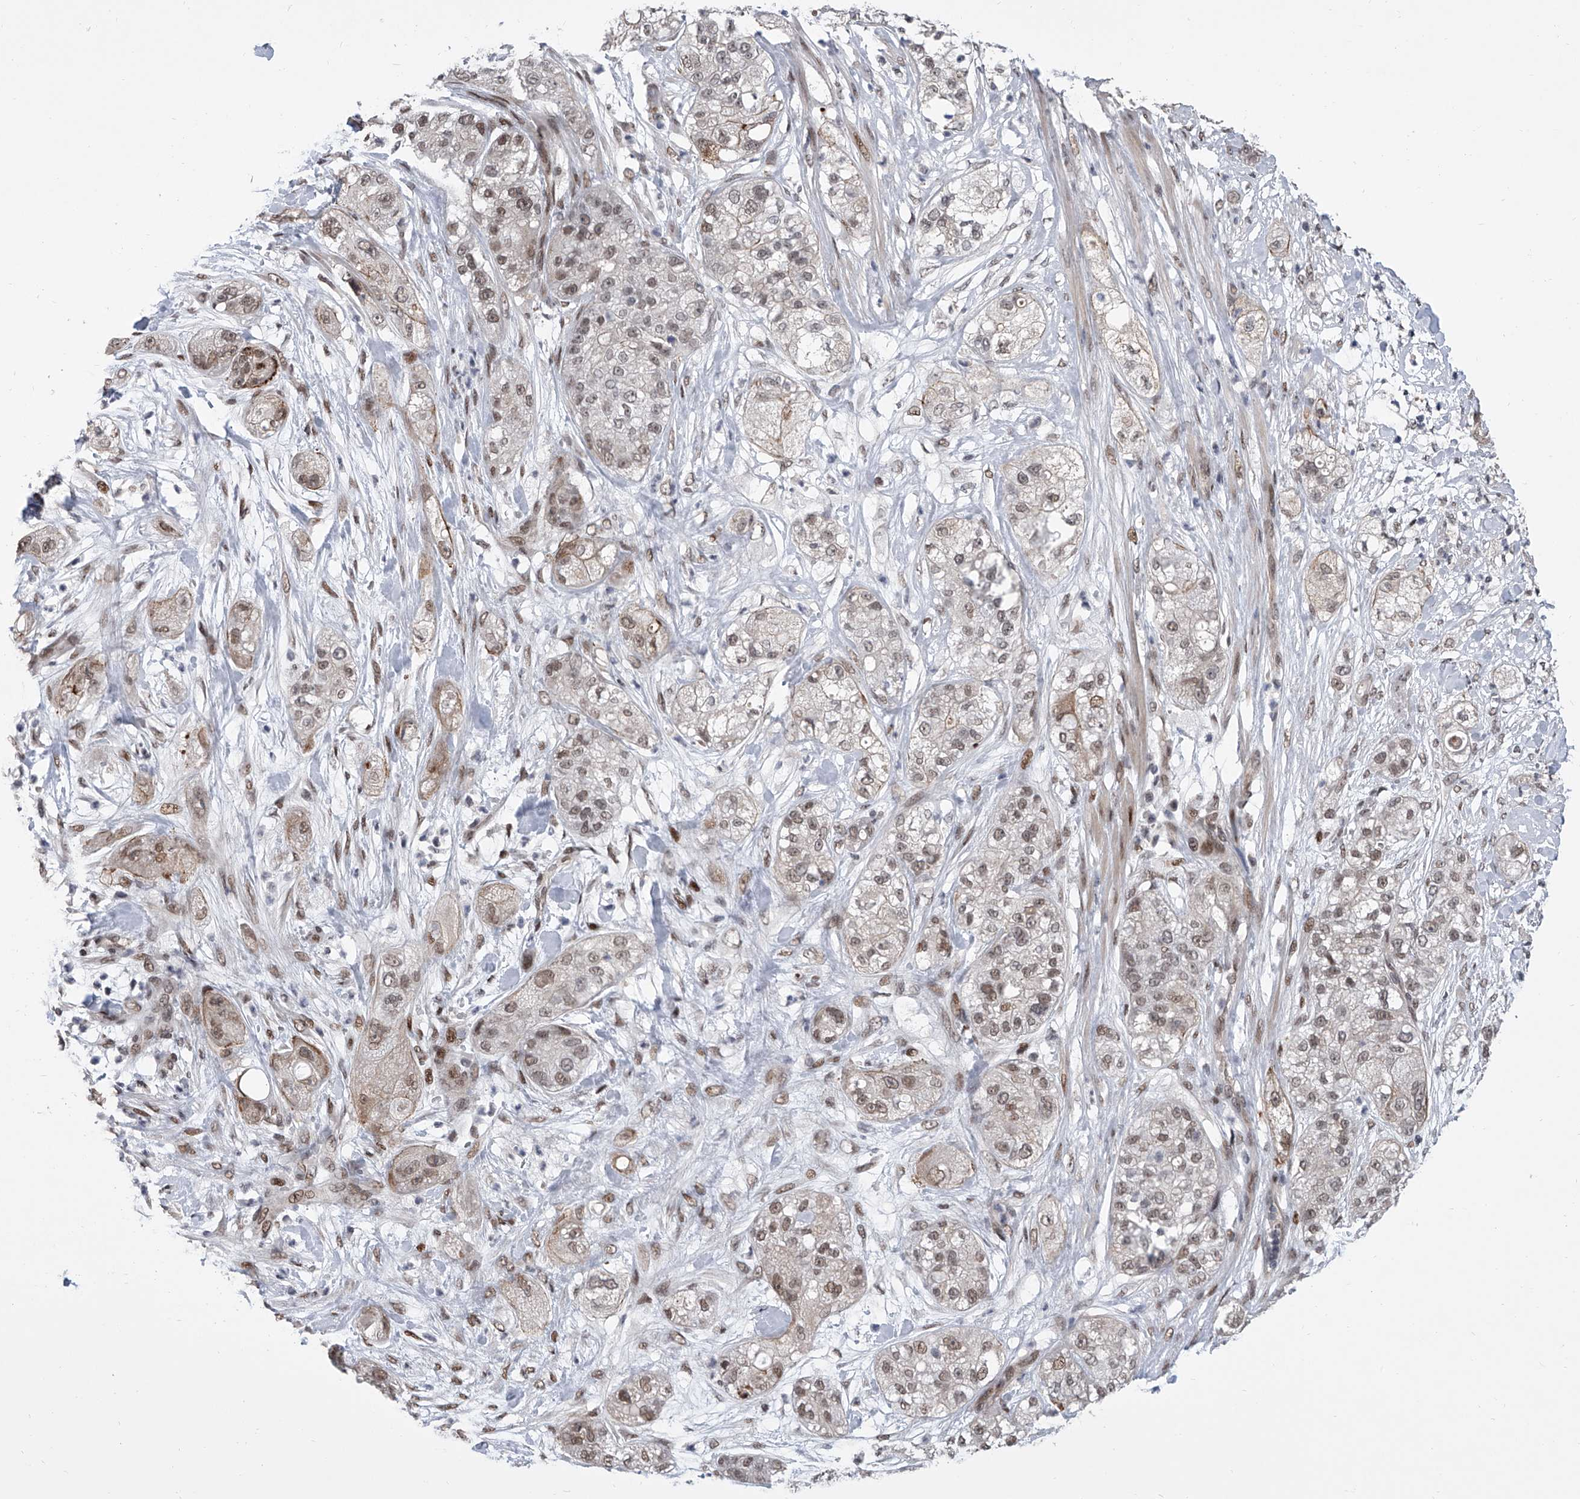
{"staining": {"intensity": "weak", "quantity": "25%-75%", "location": "nuclear"}, "tissue": "pancreatic cancer", "cell_type": "Tumor cells", "image_type": "cancer", "snomed": [{"axis": "morphology", "description": "Adenocarcinoma, NOS"}, {"axis": "topography", "description": "Pancreas"}], "caption": "An image showing weak nuclear staining in approximately 25%-75% of tumor cells in adenocarcinoma (pancreatic), as visualized by brown immunohistochemical staining.", "gene": "ZNF426", "patient": {"sex": "female", "age": 78}}